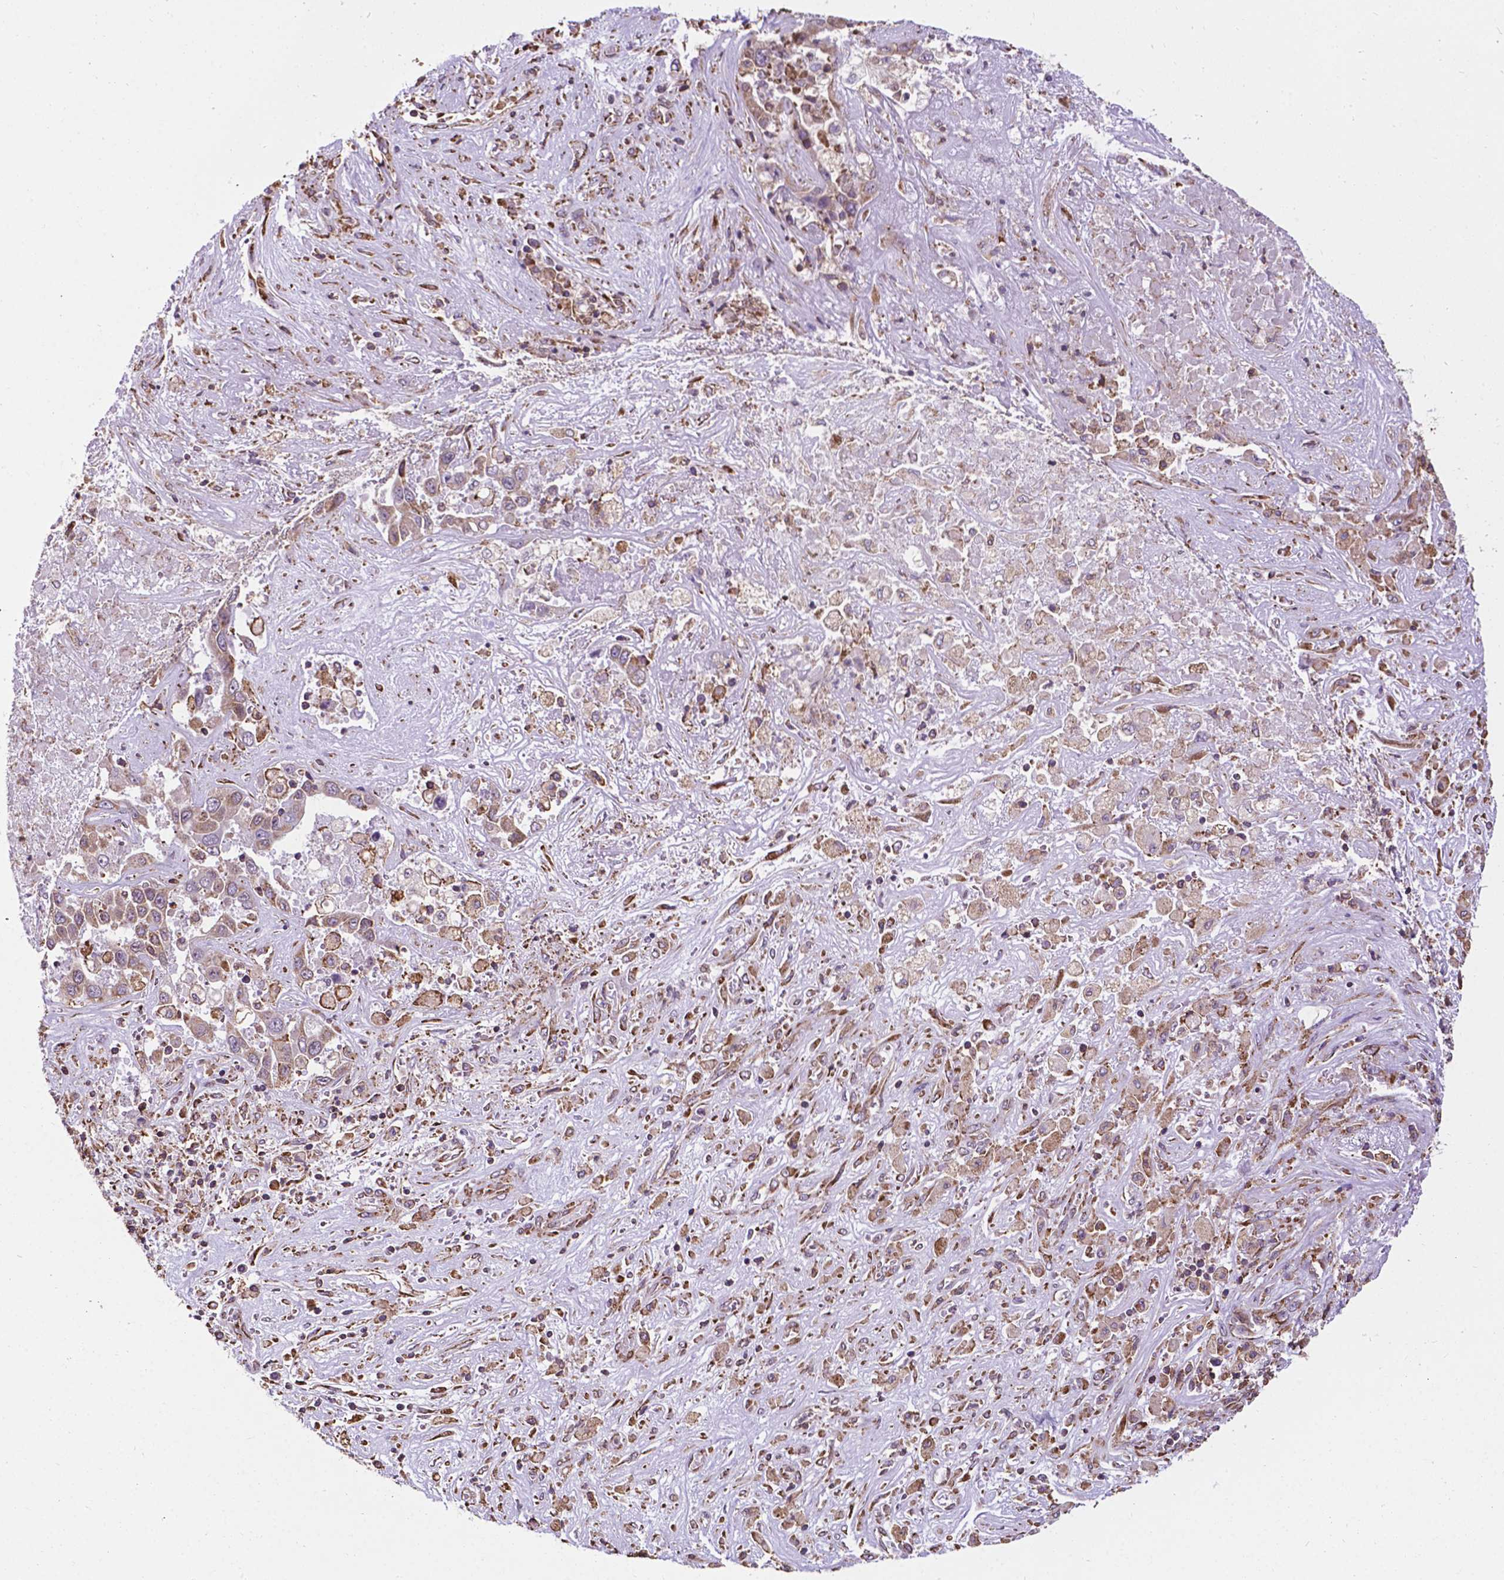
{"staining": {"intensity": "negative", "quantity": "none", "location": "none"}, "tissue": "liver cancer", "cell_type": "Tumor cells", "image_type": "cancer", "snomed": [{"axis": "morphology", "description": "Cholangiocarcinoma"}, {"axis": "topography", "description": "Liver"}], "caption": "A photomicrograph of liver cancer stained for a protein displays no brown staining in tumor cells. (Stains: DAB (3,3'-diaminobenzidine) immunohistochemistry with hematoxylin counter stain, Microscopy: brightfield microscopy at high magnification).", "gene": "GANAB", "patient": {"sex": "female", "age": 52}}